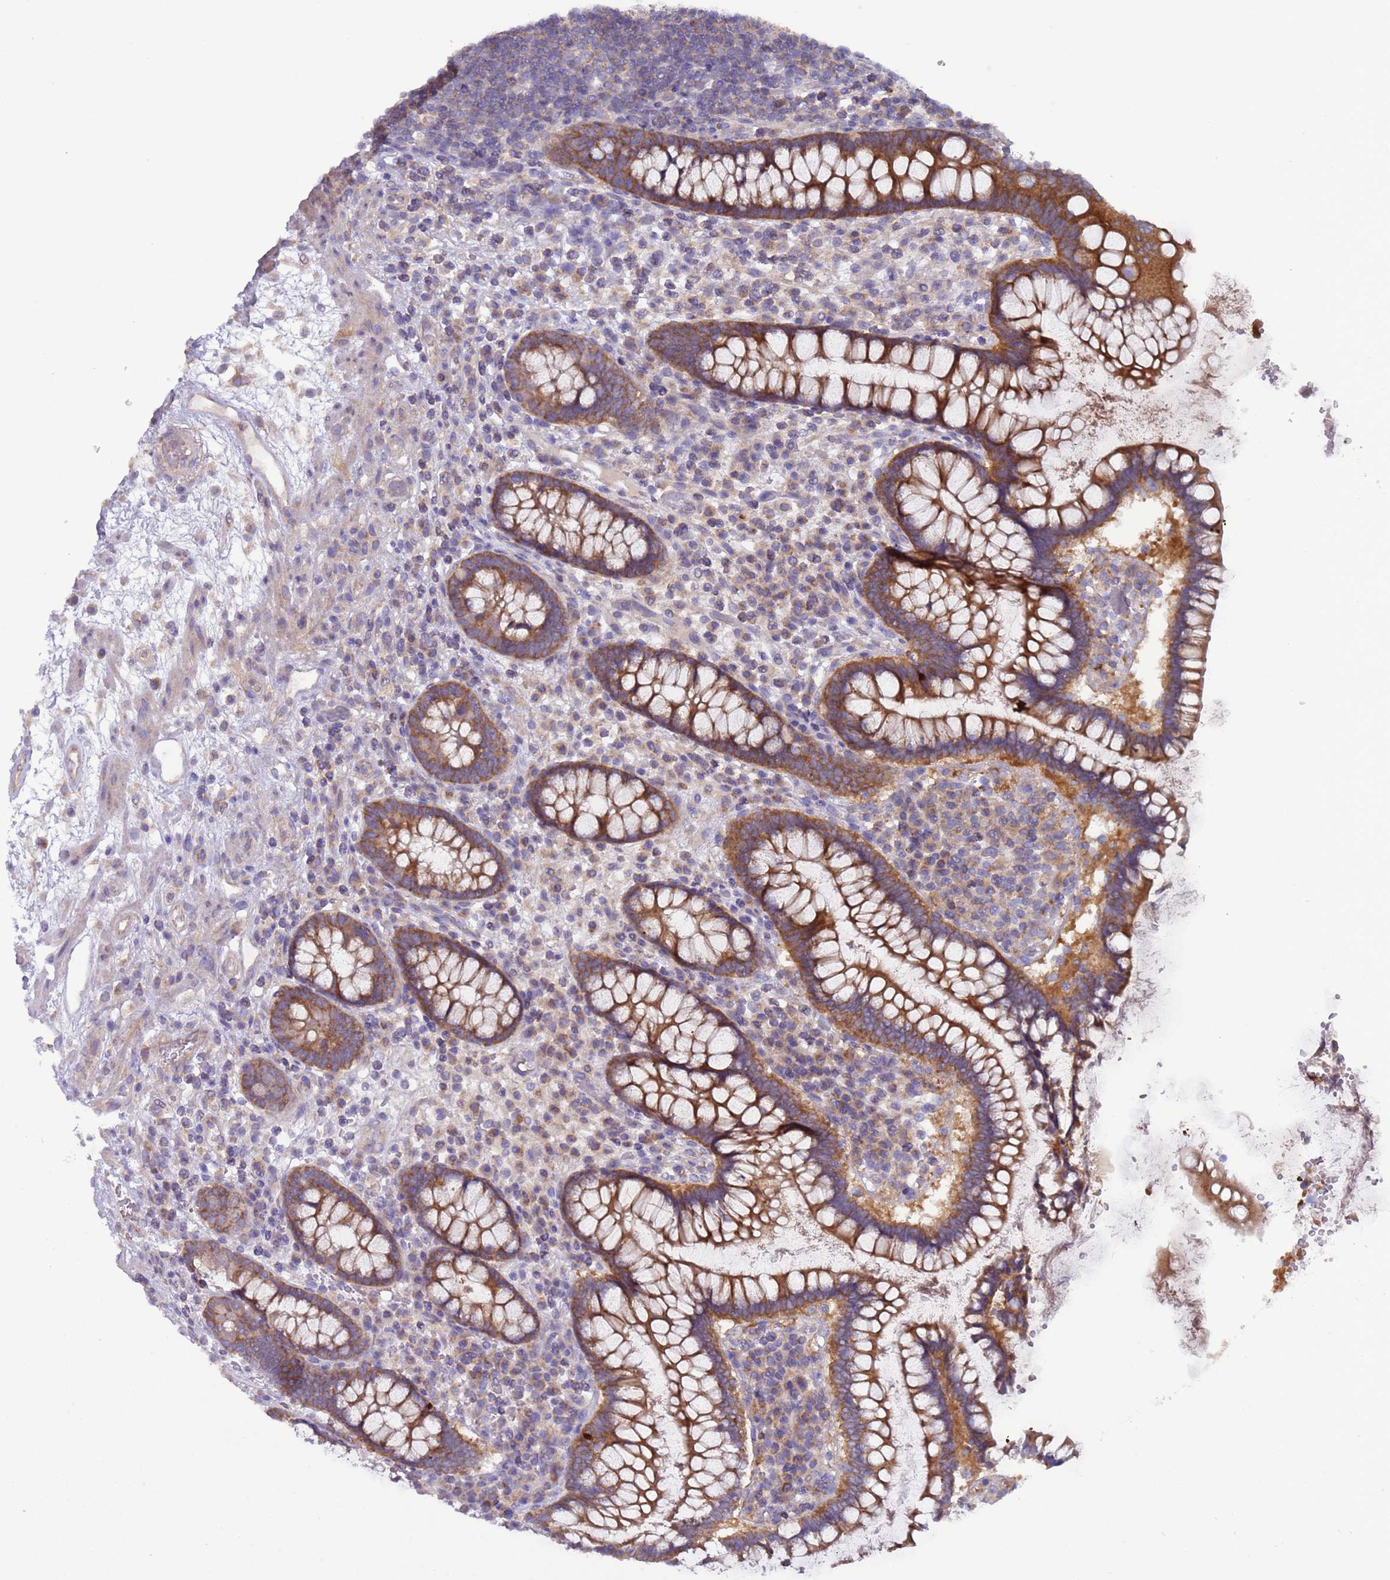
{"staining": {"intensity": "weak", "quantity": ">75%", "location": "cytoplasmic/membranous"}, "tissue": "colon", "cell_type": "Endothelial cells", "image_type": "normal", "snomed": [{"axis": "morphology", "description": "Normal tissue, NOS"}, {"axis": "topography", "description": "Colon"}], "caption": "IHC histopathology image of benign colon stained for a protein (brown), which shows low levels of weak cytoplasmic/membranous positivity in approximately >75% of endothelial cells.", "gene": "UQCRQ", "patient": {"sex": "female", "age": 79}}